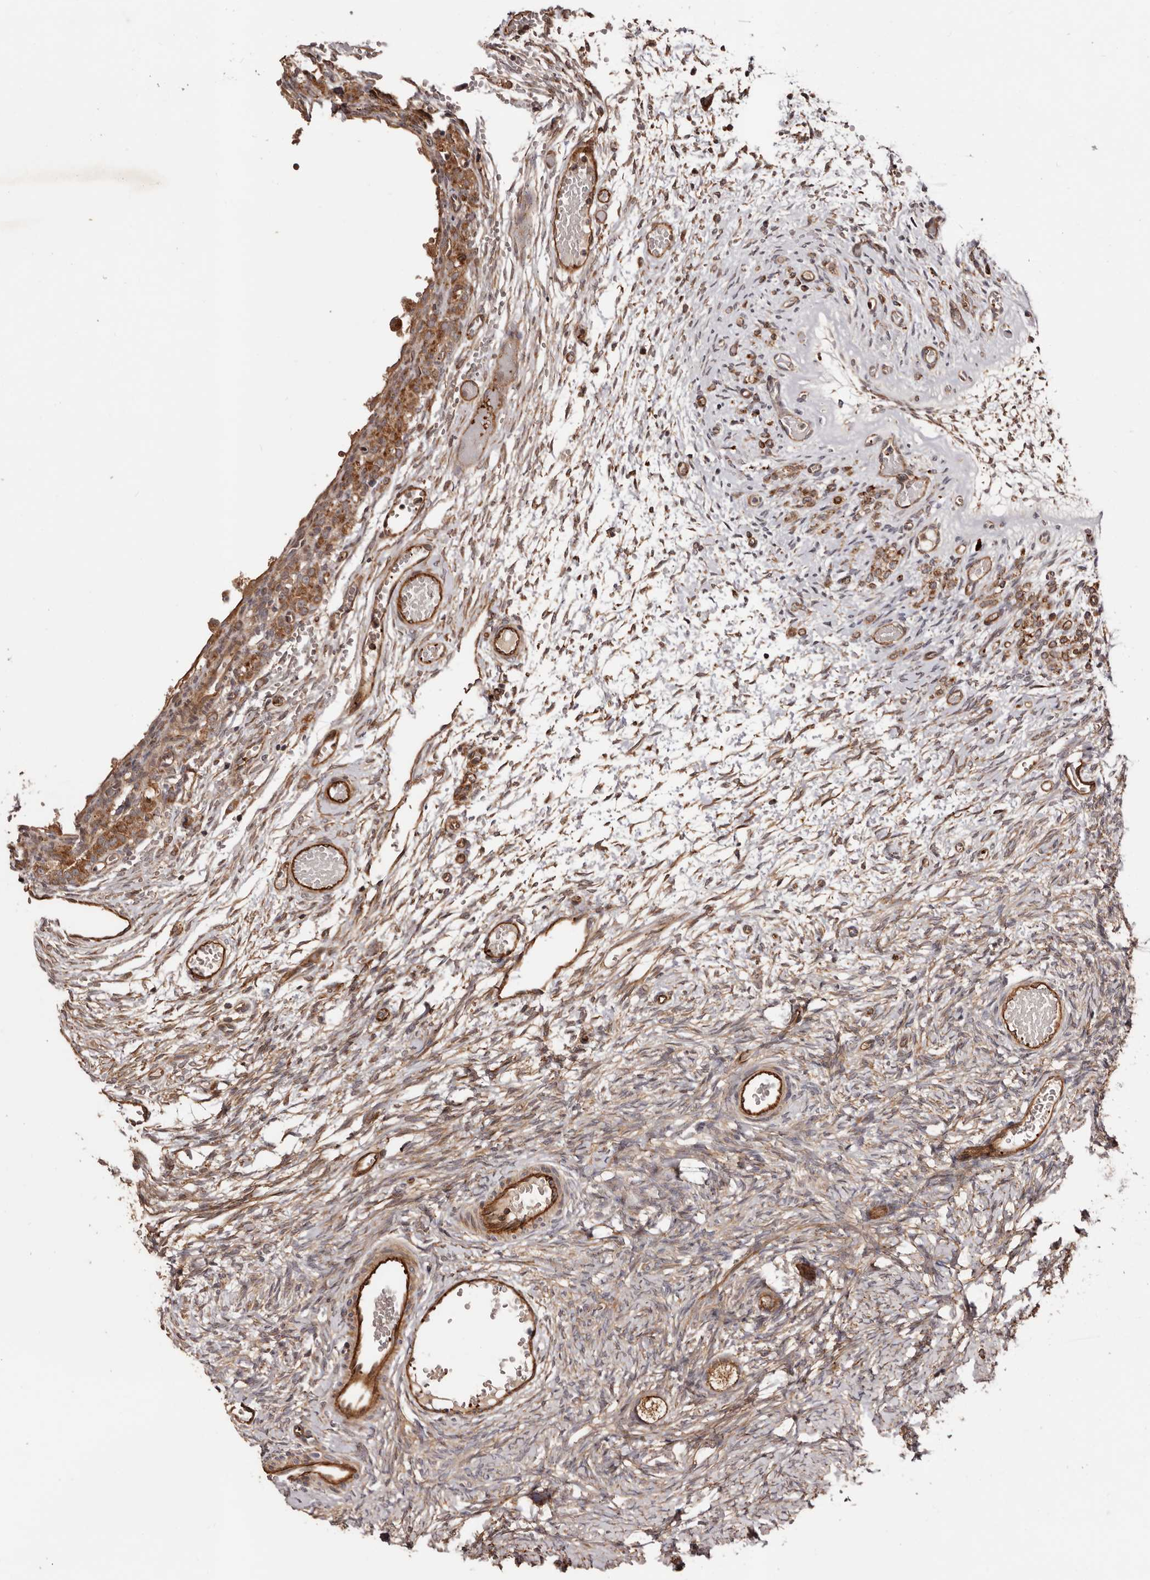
{"staining": {"intensity": "weak", "quantity": "<25%", "location": "cytoplasmic/membranous"}, "tissue": "ovary", "cell_type": "Ovarian stroma cells", "image_type": "normal", "snomed": [{"axis": "morphology", "description": "Adenocarcinoma, NOS"}, {"axis": "topography", "description": "Endometrium"}], "caption": "High power microscopy micrograph of an immunohistochemistry histopathology image of normal ovary, revealing no significant expression in ovarian stroma cells.", "gene": "GTPBP1", "patient": {"sex": "female", "age": 32}}